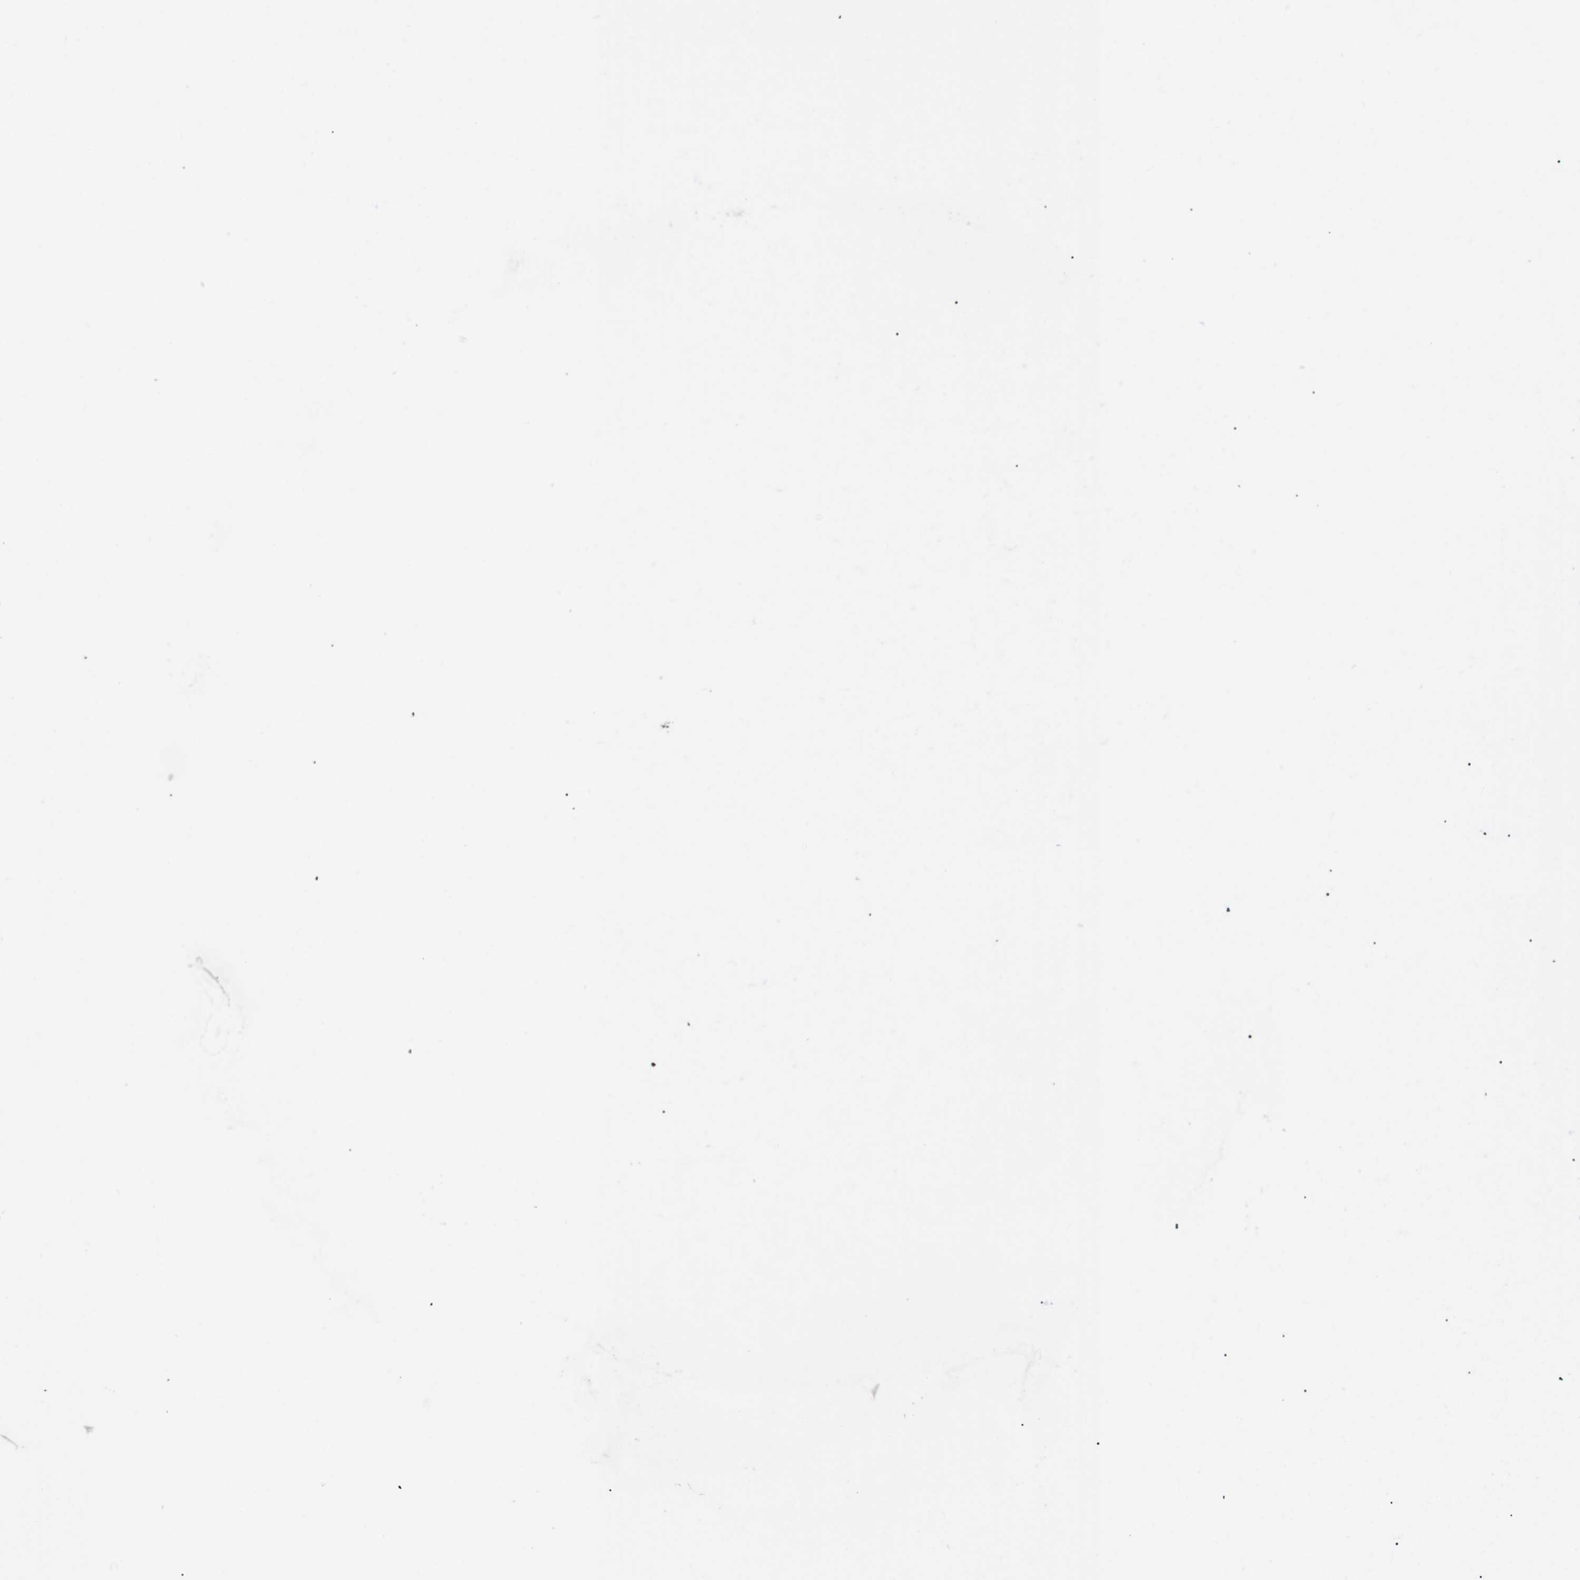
{"staining": {"intensity": "strong", "quantity": ">75%", "location": "cytoplasmic/membranous"}, "tissue": "lymphoma", "cell_type": "Tumor cells", "image_type": "cancer", "snomed": [{"axis": "morphology", "description": "Malignant lymphoma, non-Hodgkin's type, Low grade"}, {"axis": "topography", "description": "Lymph node"}], "caption": "Tumor cells display high levels of strong cytoplasmic/membranous positivity in about >75% of cells in human lymphoma.", "gene": "STK10", "patient": {"sex": "female", "age": 67}}